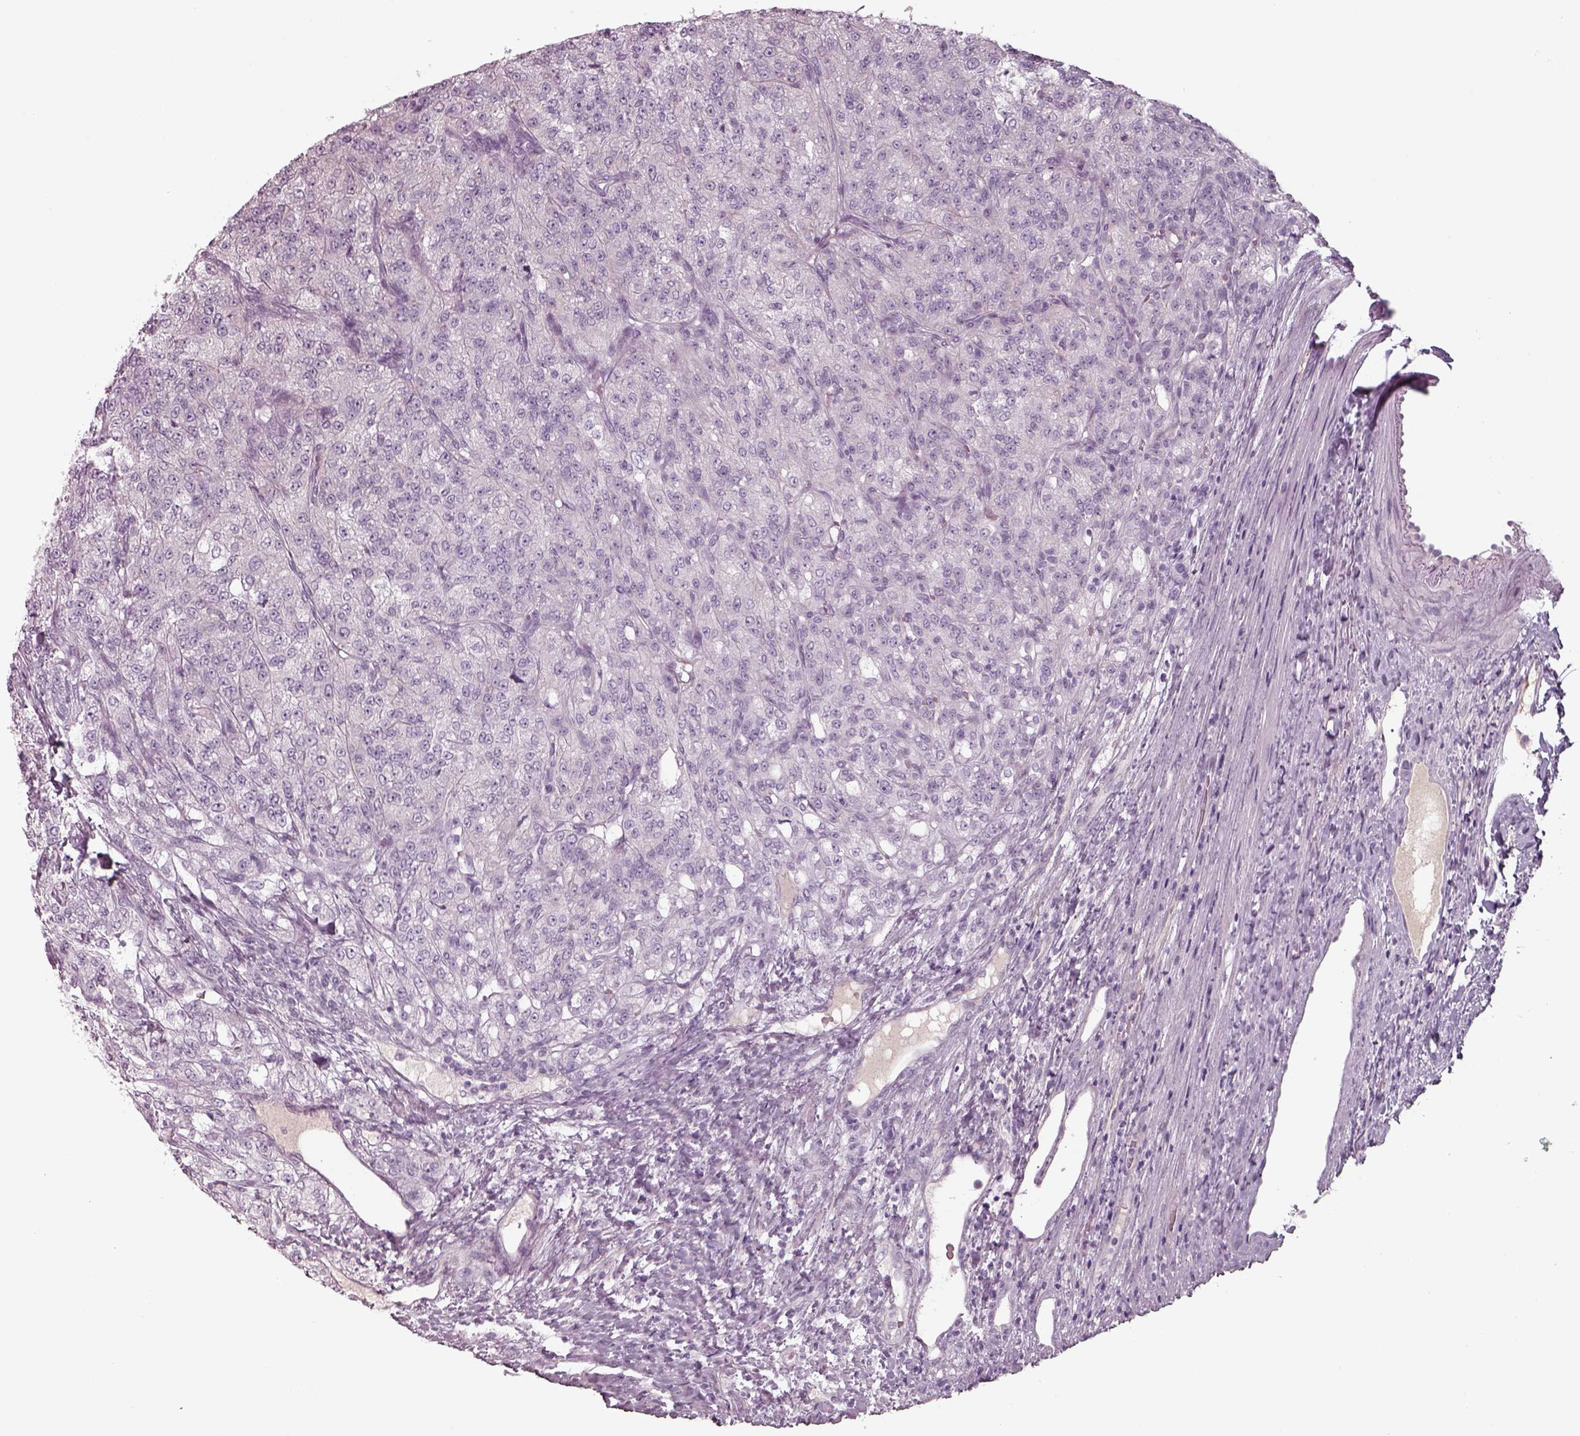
{"staining": {"intensity": "negative", "quantity": "none", "location": "none"}, "tissue": "renal cancer", "cell_type": "Tumor cells", "image_type": "cancer", "snomed": [{"axis": "morphology", "description": "Adenocarcinoma, NOS"}, {"axis": "topography", "description": "Kidney"}], "caption": "Immunohistochemical staining of renal adenocarcinoma exhibits no significant staining in tumor cells.", "gene": "SEPTIN14", "patient": {"sex": "female", "age": 63}}